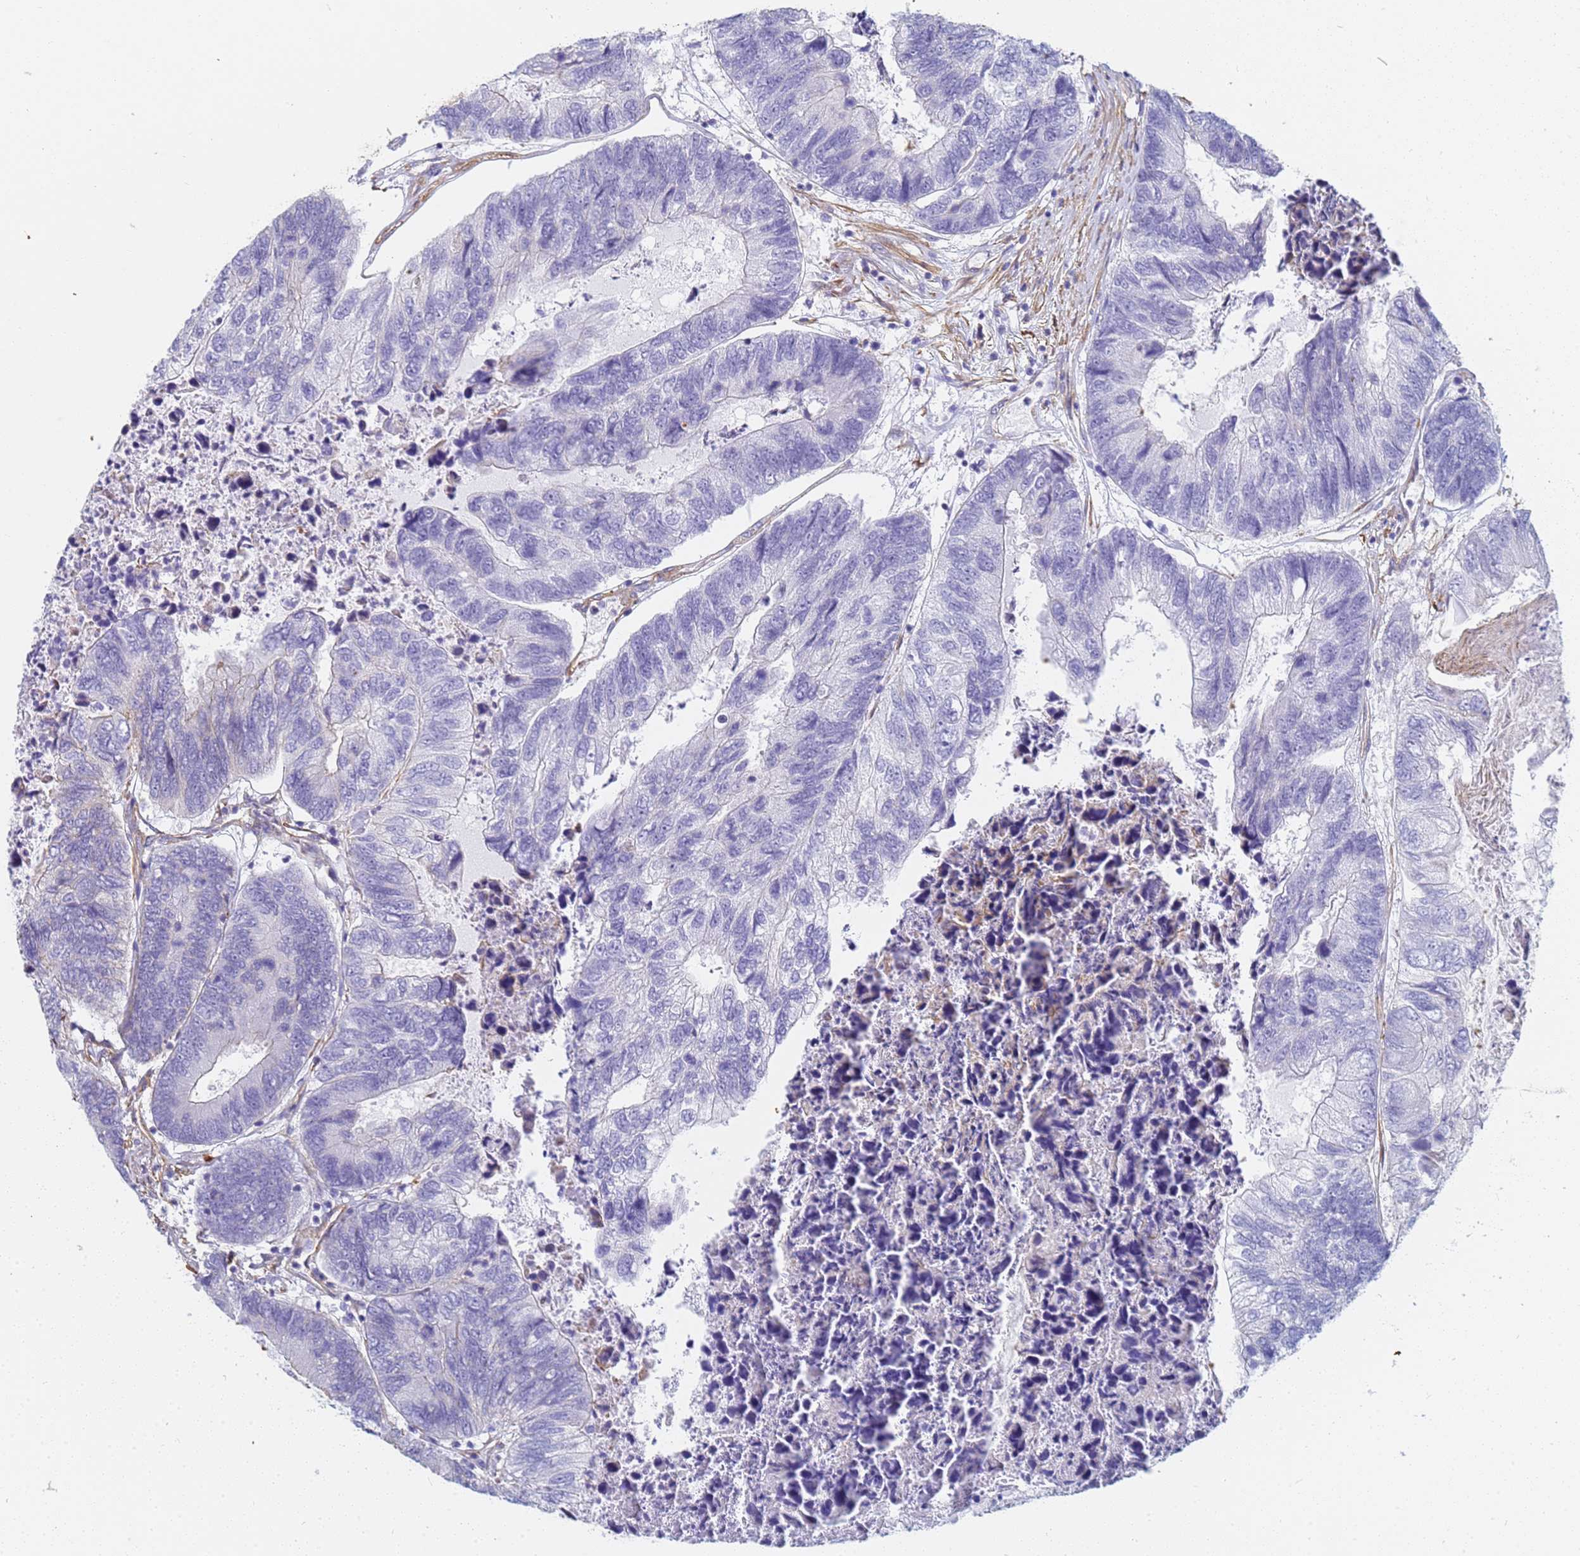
{"staining": {"intensity": "negative", "quantity": "none", "location": "none"}, "tissue": "colorectal cancer", "cell_type": "Tumor cells", "image_type": "cancer", "snomed": [{"axis": "morphology", "description": "Adenocarcinoma, NOS"}, {"axis": "topography", "description": "Colon"}], "caption": "This micrograph is of adenocarcinoma (colorectal) stained with immunohistochemistry (IHC) to label a protein in brown with the nuclei are counter-stained blue. There is no positivity in tumor cells.", "gene": "TPM1", "patient": {"sex": "female", "age": 67}}